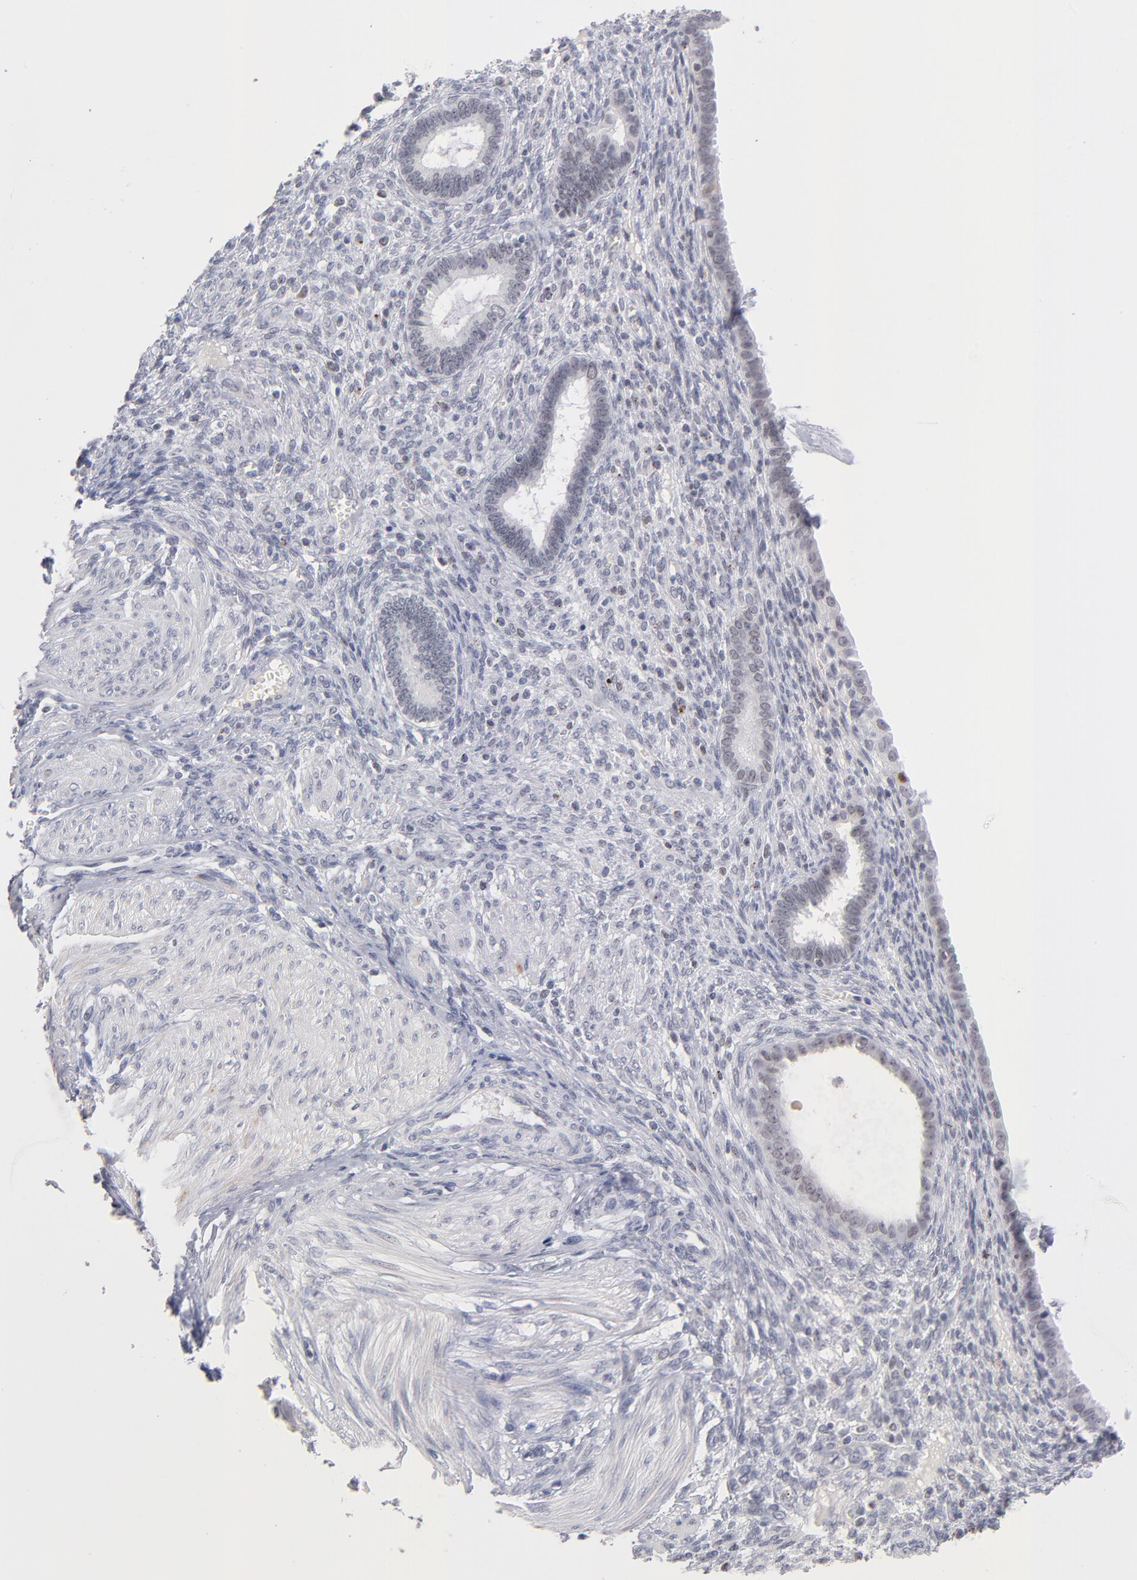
{"staining": {"intensity": "negative", "quantity": "none", "location": "none"}, "tissue": "endometrium", "cell_type": "Cells in endometrial stroma", "image_type": "normal", "snomed": [{"axis": "morphology", "description": "Normal tissue, NOS"}, {"axis": "topography", "description": "Endometrium"}], "caption": "This is an immunohistochemistry histopathology image of unremarkable endometrium. There is no expression in cells in endometrial stroma.", "gene": "PARP1", "patient": {"sex": "female", "age": 72}}